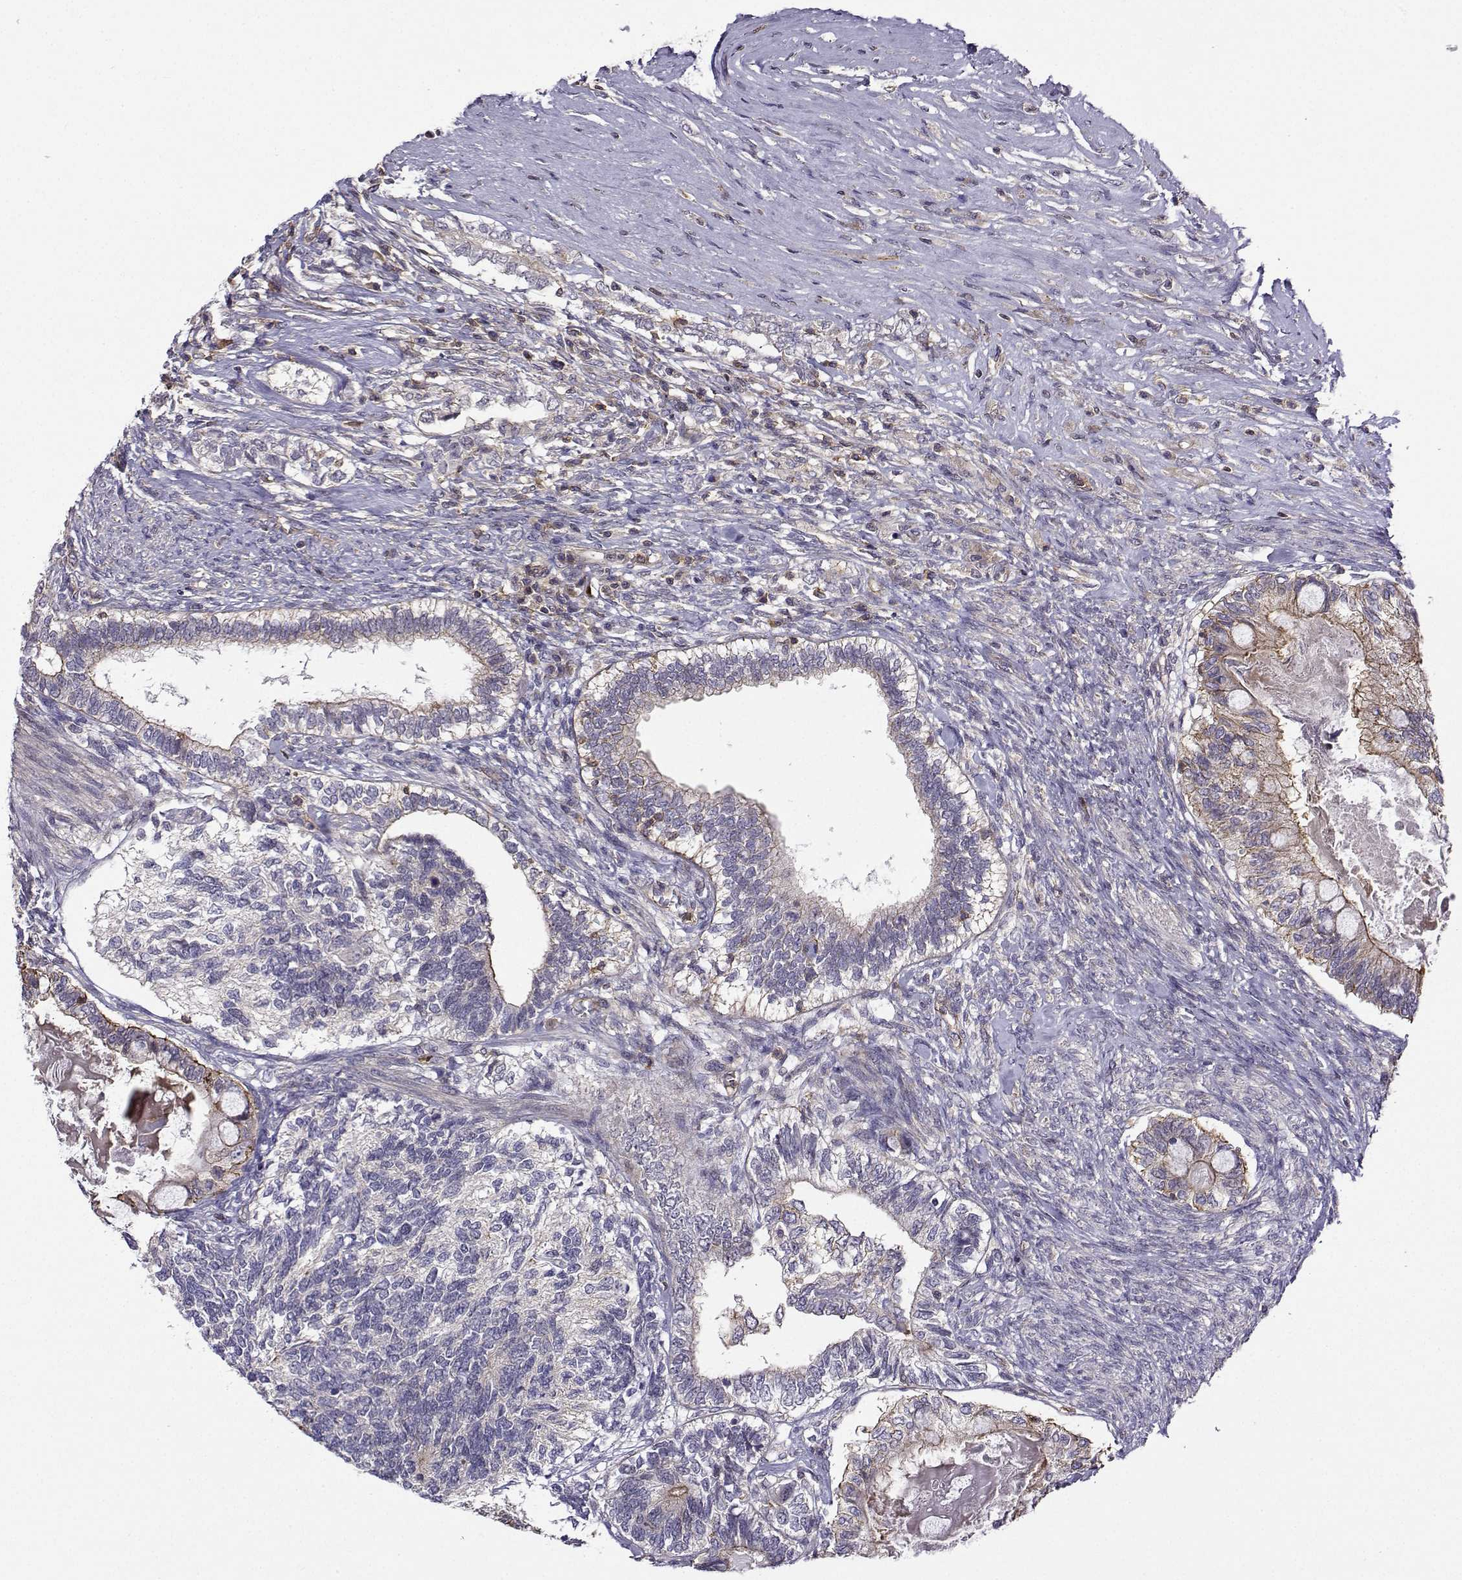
{"staining": {"intensity": "strong", "quantity": "<25%", "location": "cytoplasmic/membranous"}, "tissue": "testis cancer", "cell_type": "Tumor cells", "image_type": "cancer", "snomed": [{"axis": "morphology", "description": "Seminoma, NOS"}, {"axis": "morphology", "description": "Carcinoma, Embryonal, NOS"}, {"axis": "topography", "description": "Testis"}], "caption": "There is medium levels of strong cytoplasmic/membranous expression in tumor cells of testis cancer (seminoma), as demonstrated by immunohistochemical staining (brown color).", "gene": "ITGB8", "patient": {"sex": "male", "age": 41}}